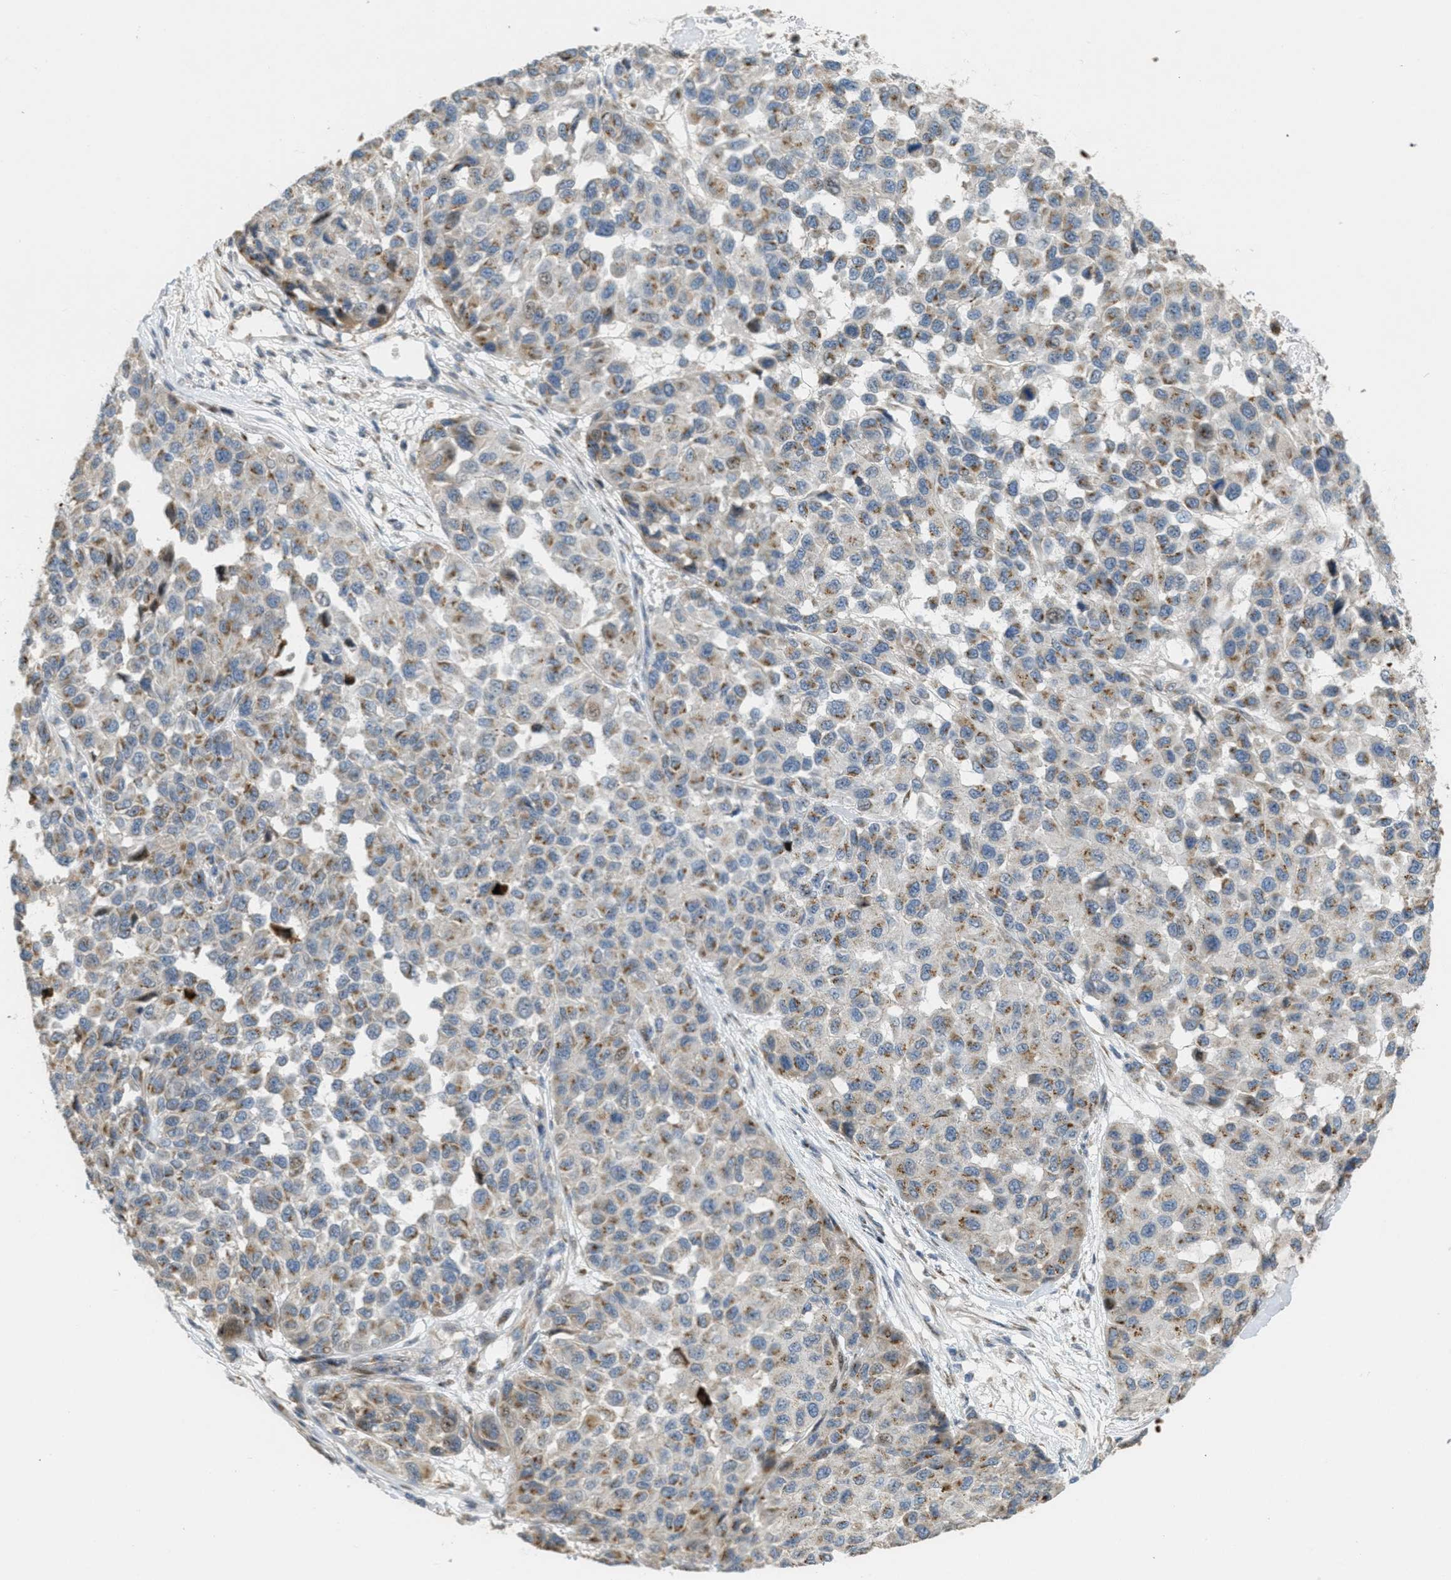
{"staining": {"intensity": "moderate", "quantity": "25%-75%", "location": "cytoplasmic/membranous"}, "tissue": "melanoma", "cell_type": "Tumor cells", "image_type": "cancer", "snomed": [{"axis": "morphology", "description": "Normal tissue, NOS"}, {"axis": "morphology", "description": "Malignant melanoma, NOS"}, {"axis": "topography", "description": "Skin"}], "caption": "Malignant melanoma stained with a brown dye demonstrates moderate cytoplasmic/membranous positive positivity in approximately 25%-75% of tumor cells.", "gene": "ZFPL1", "patient": {"sex": "male", "age": 62}}